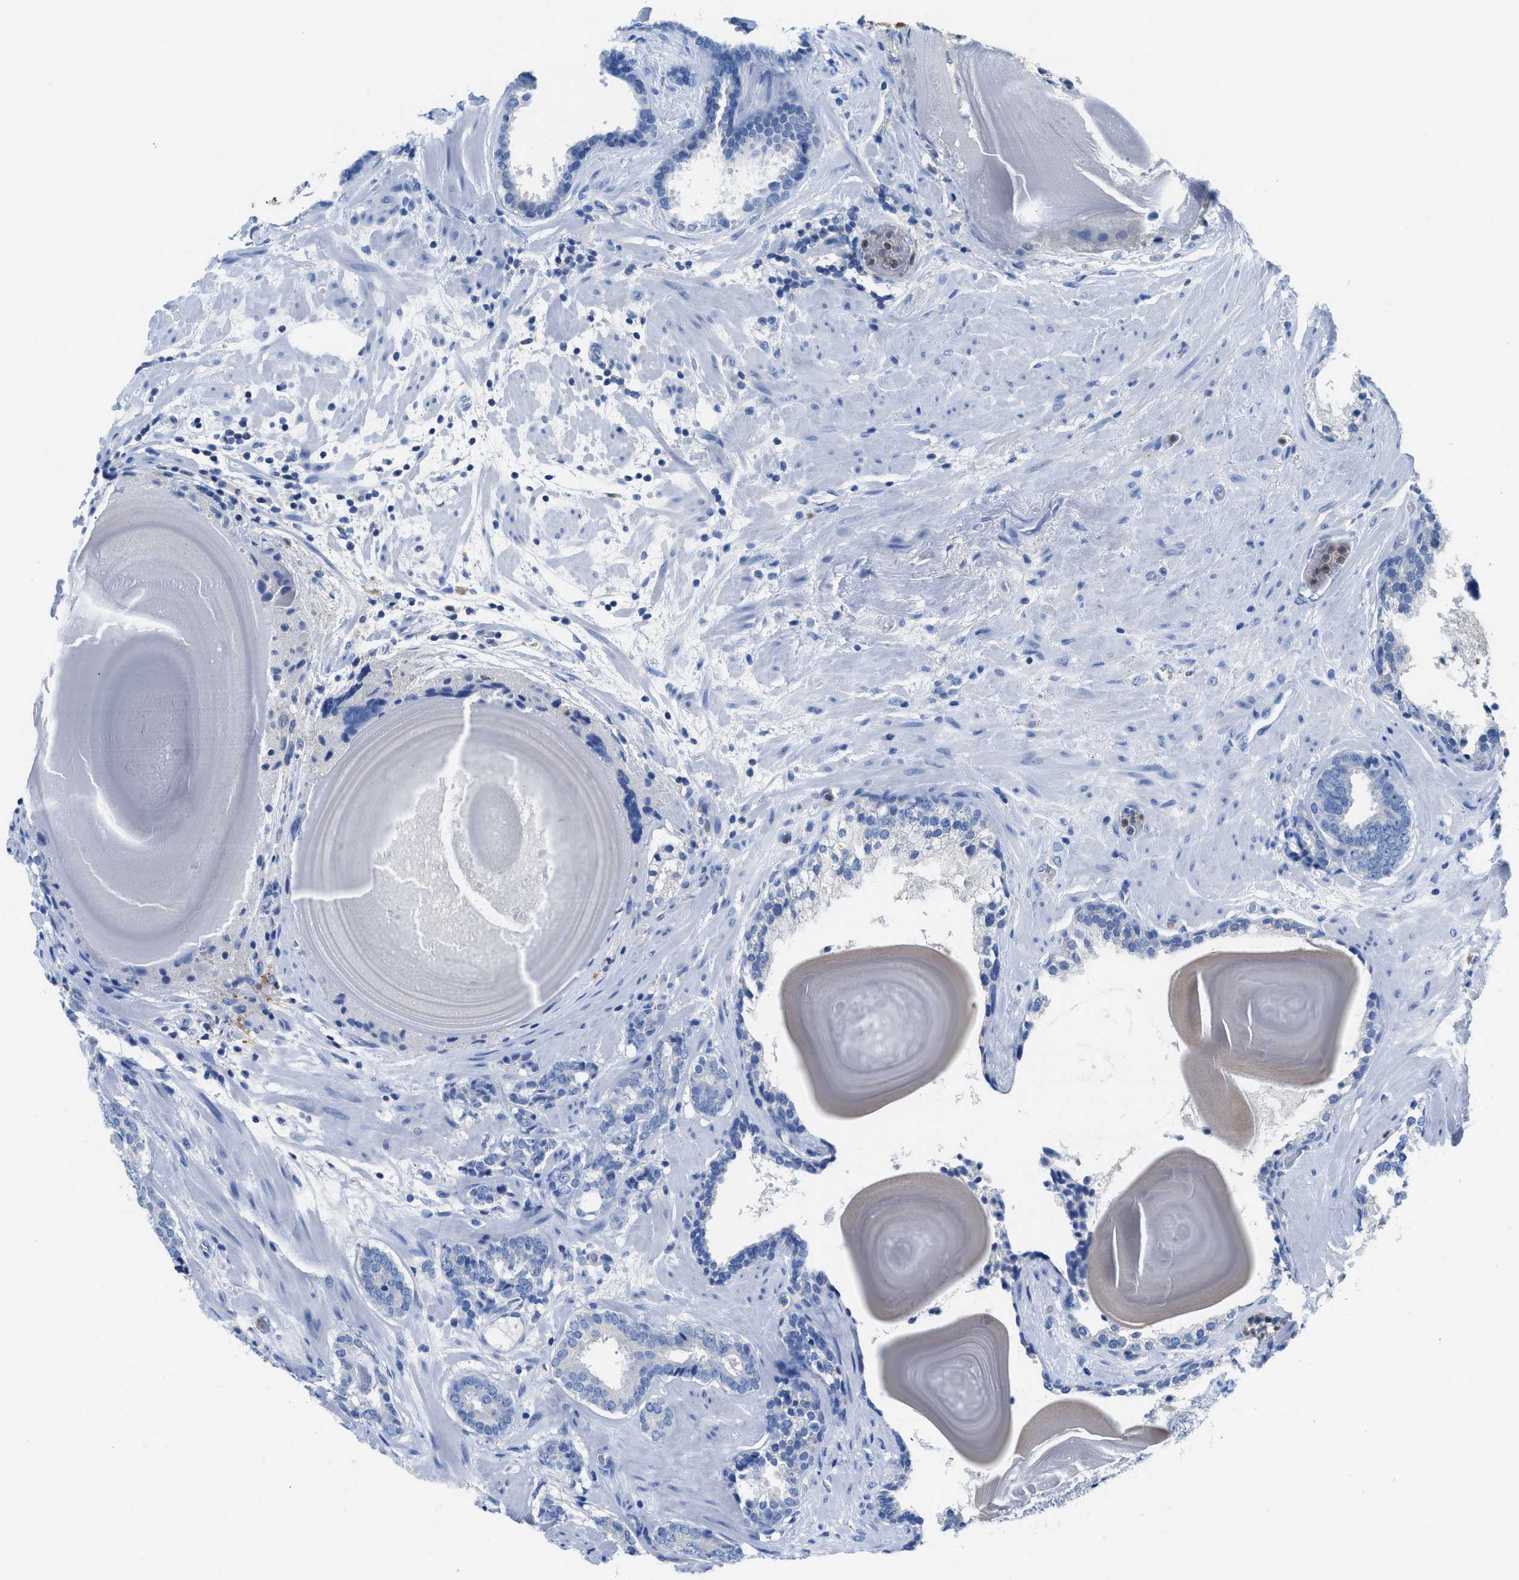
{"staining": {"intensity": "negative", "quantity": "none", "location": "none"}, "tissue": "prostate cancer", "cell_type": "Tumor cells", "image_type": "cancer", "snomed": [{"axis": "morphology", "description": "Adenocarcinoma, Low grade"}, {"axis": "topography", "description": "Prostate"}], "caption": "Prostate low-grade adenocarcinoma stained for a protein using immunohistochemistry shows no staining tumor cells.", "gene": "NEB", "patient": {"sex": "male", "age": 69}}